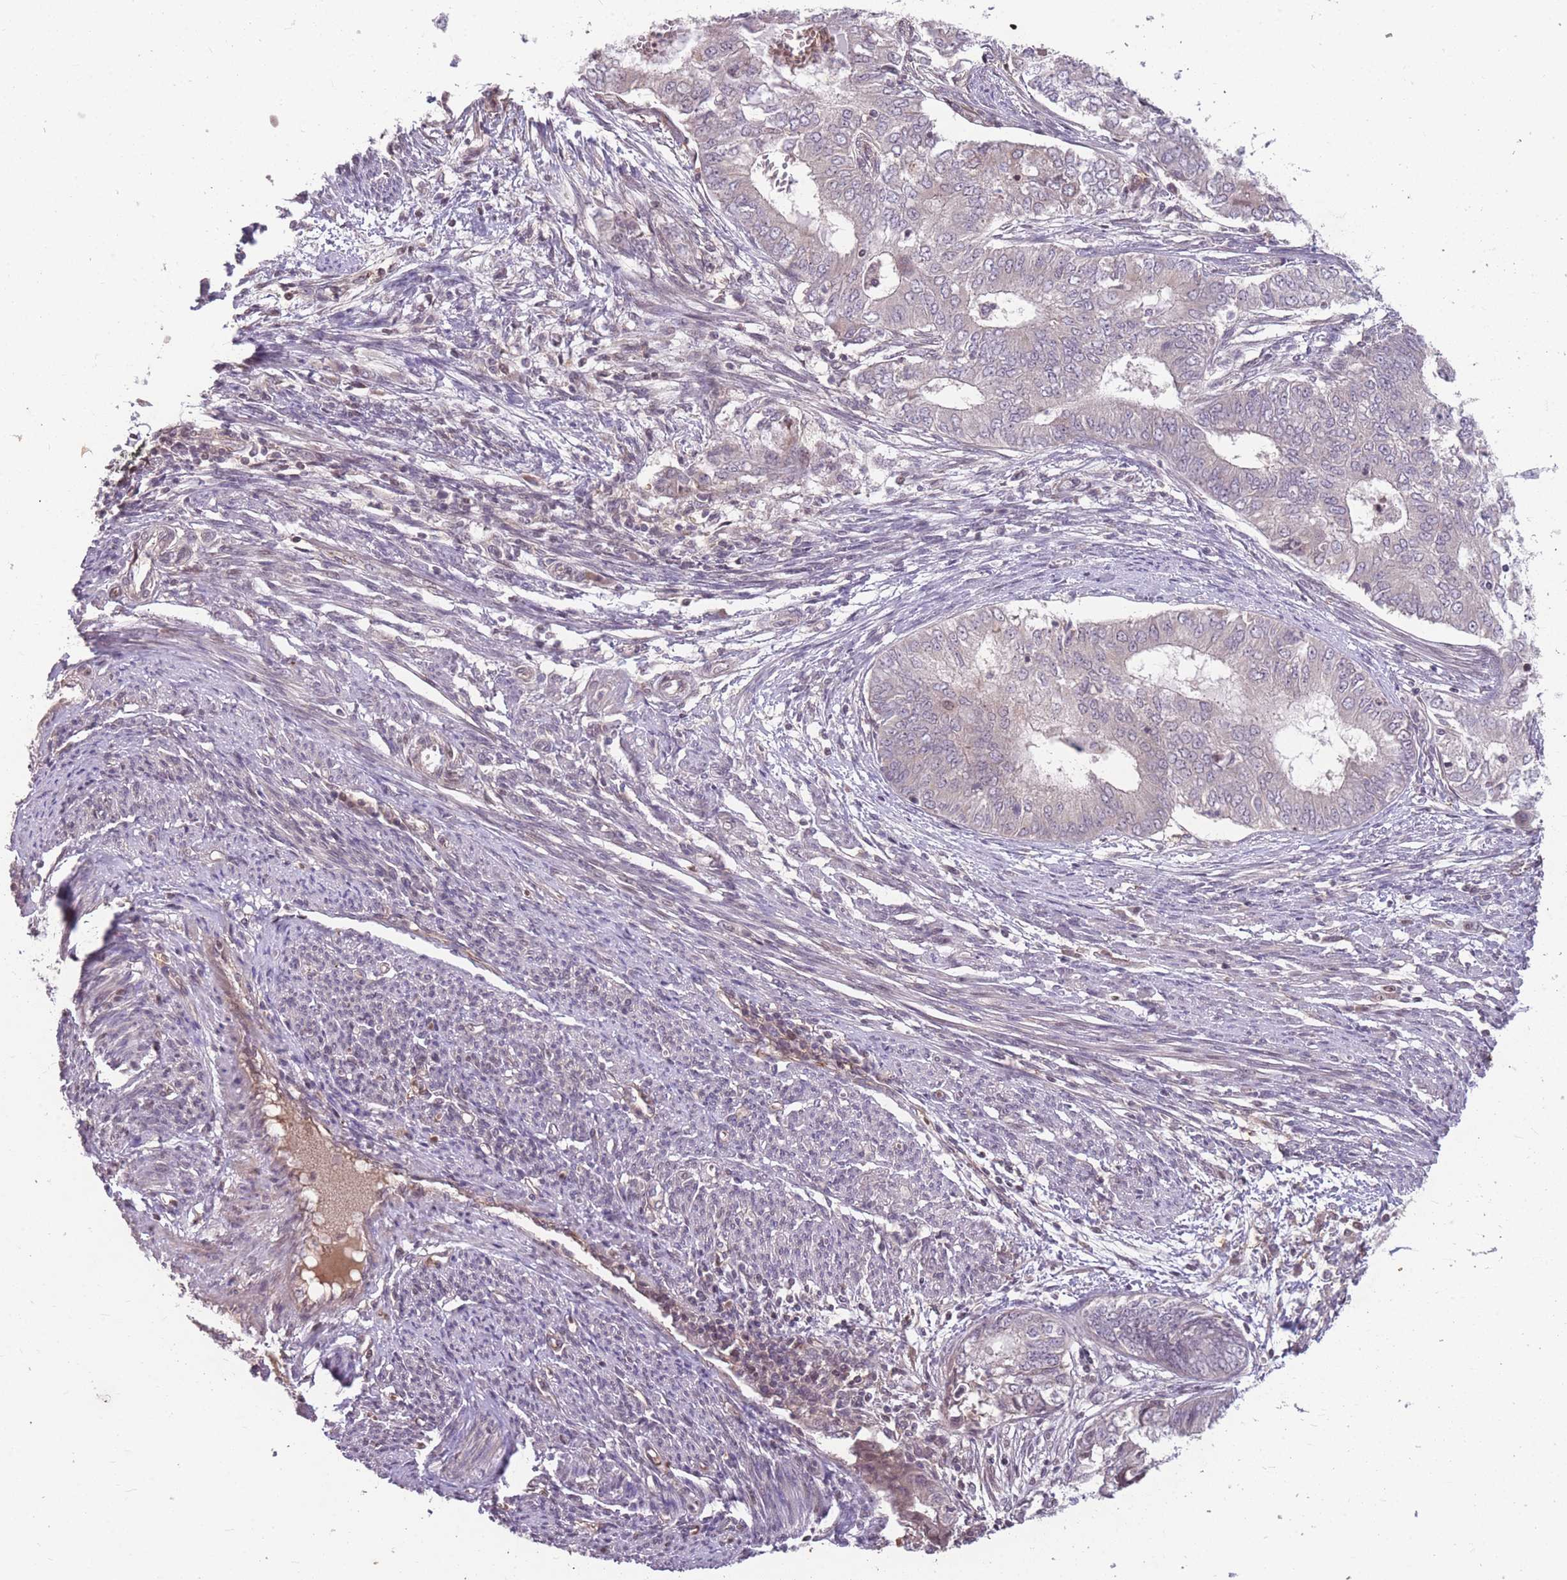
{"staining": {"intensity": "negative", "quantity": "none", "location": "none"}, "tissue": "endometrial cancer", "cell_type": "Tumor cells", "image_type": "cancer", "snomed": [{"axis": "morphology", "description": "Adenocarcinoma, NOS"}, {"axis": "topography", "description": "Endometrium"}], "caption": "Tumor cells are negative for brown protein staining in endometrial cancer (adenocarcinoma). The staining was performed using DAB (3,3'-diaminobenzidine) to visualize the protein expression in brown, while the nuclei were stained in blue with hematoxylin (Magnification: 20x).", "gene": "GGT5", "patient": {"sex": "female", "age": 62}}